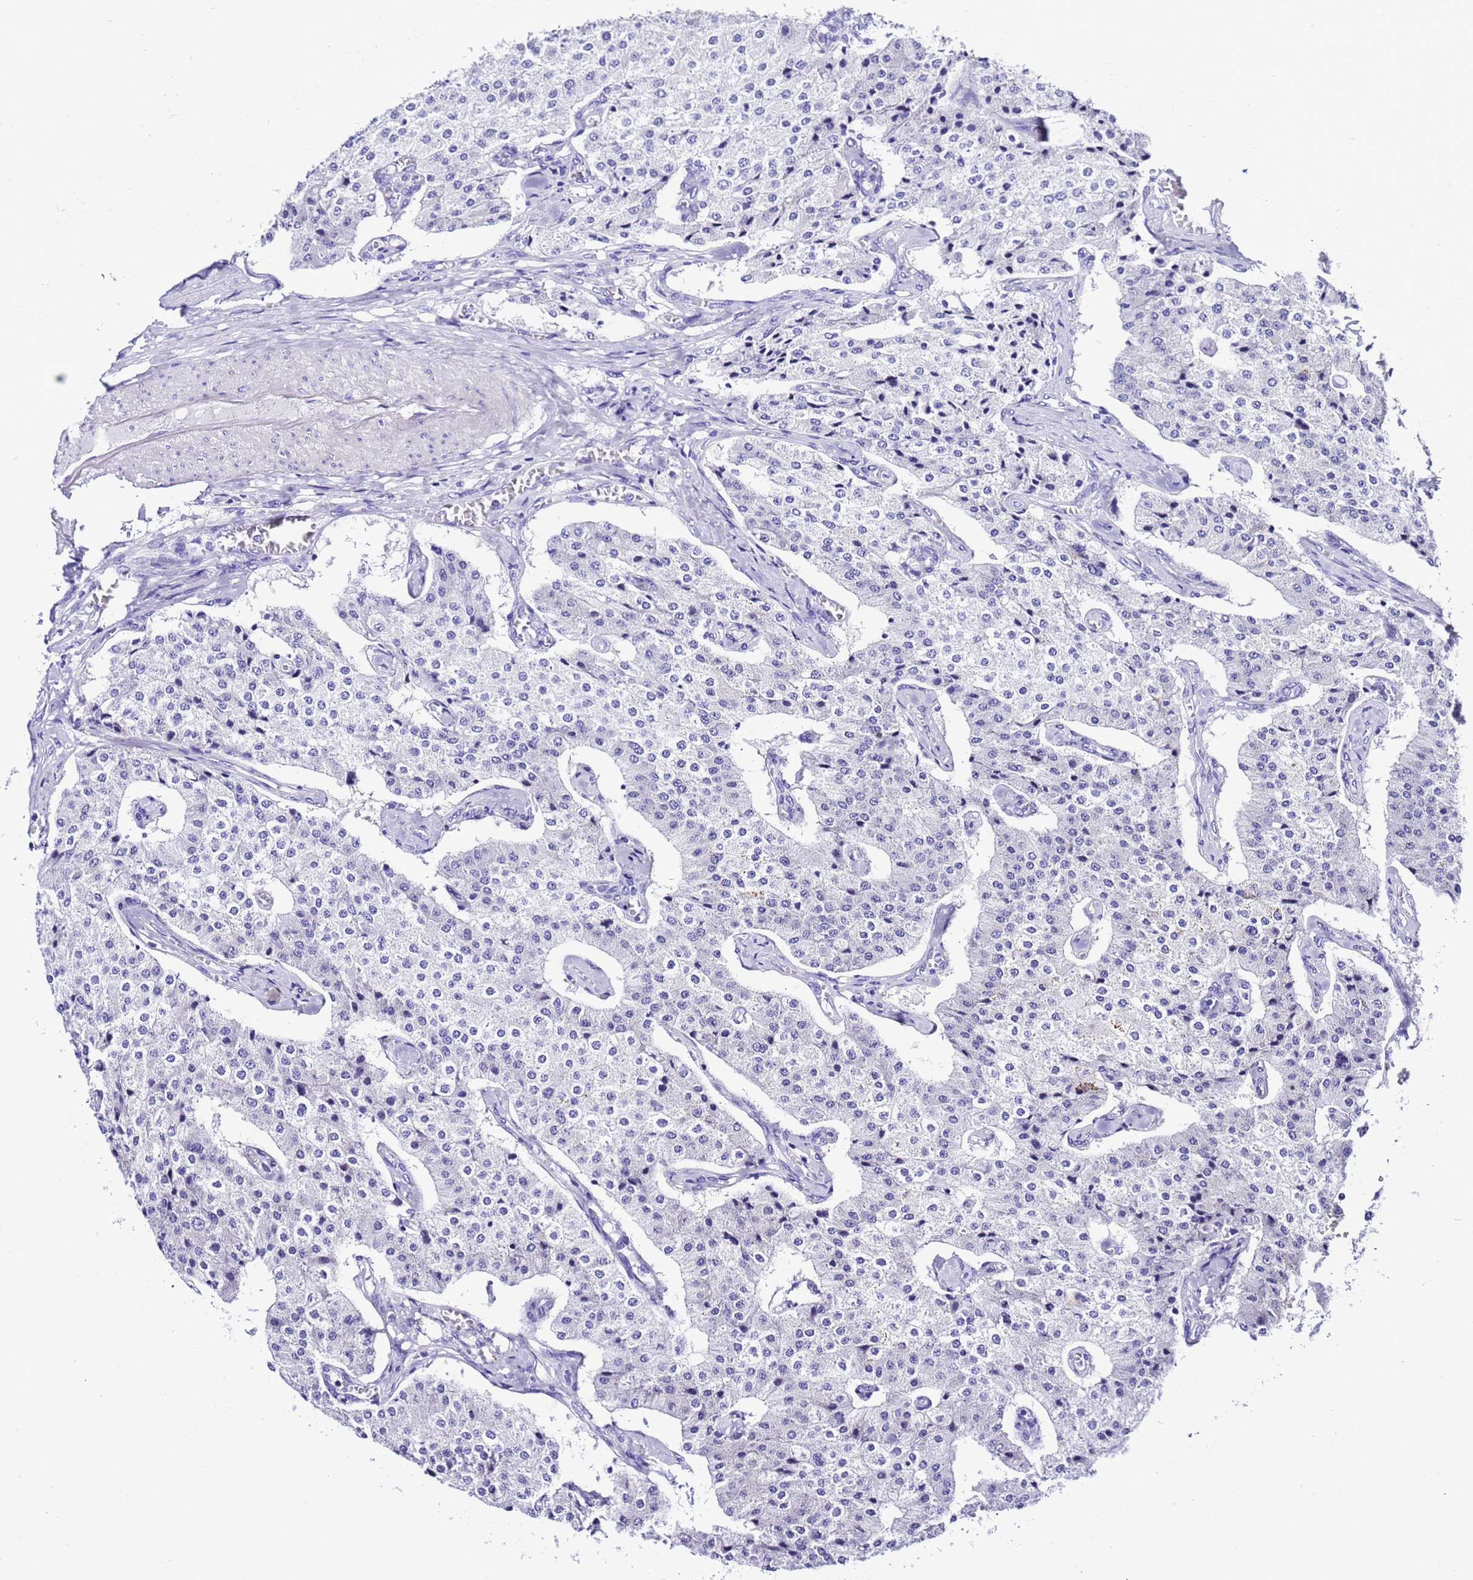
{"staining": {"intensity": "negative", "quantity": "none", "location": "none"}, "tissue": "carcinoid", "cell_type": "Tumor cells", "image_type": "cancer", "snomed": [{"axis": "morphology", "description": "Carcinoid, malignant, NOS"}, {"axis": "topography", "description": "Colon"}], "caption": "Immunohistochemistry of carcinoid displays no positivity in tumor cells. The staining was performed using DAB to visualize the protein expression in brown, while the nuclei were stained in blue with hematoxylin (Magnification: 20x).", "gene": "ZNF417", "patient": {"sex": "female", "age": 52}}